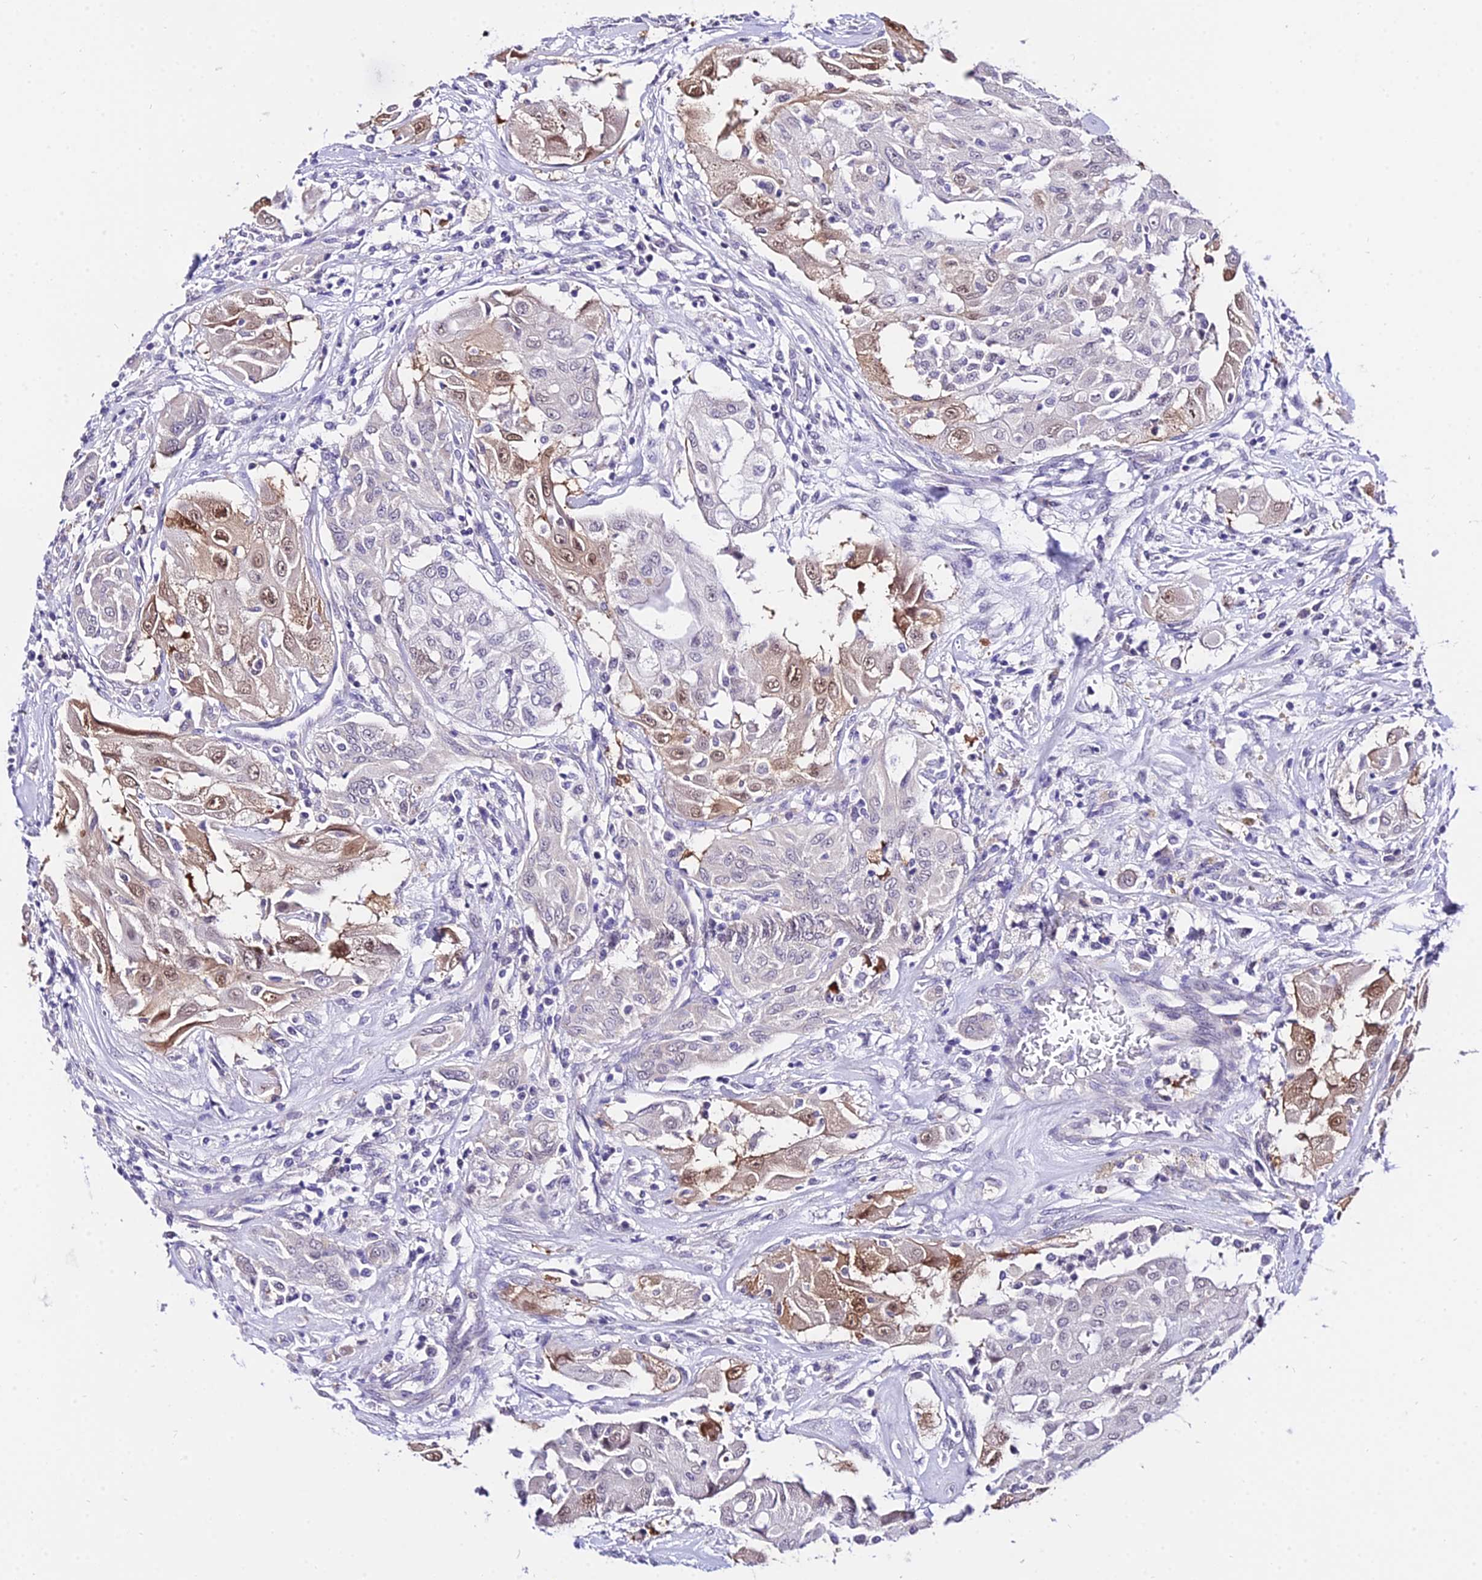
{"staining": {"intensity": "moderate", "quantity": "<25%", "location": "cytoplasmic/membranous,nuclear"}, "tissue": "thyroid cancer", "cell_type": "Tumor cells", "image_type": "cancer", "snomed": [{"axis": "morphology", "description": "Papillary adenocarcinoma, NOS"}, {"axis": "topography", "description": "Thyroid gland"}], "caption": "This is an image of IHC staining of papillary adenocarcinoma (thyroid), which shows moderate expression in the cytoplasmic/membranous and nuclear of tumor cells.", "gene": "POLR2I", "patient": {"sex": "female", "age": 59}}